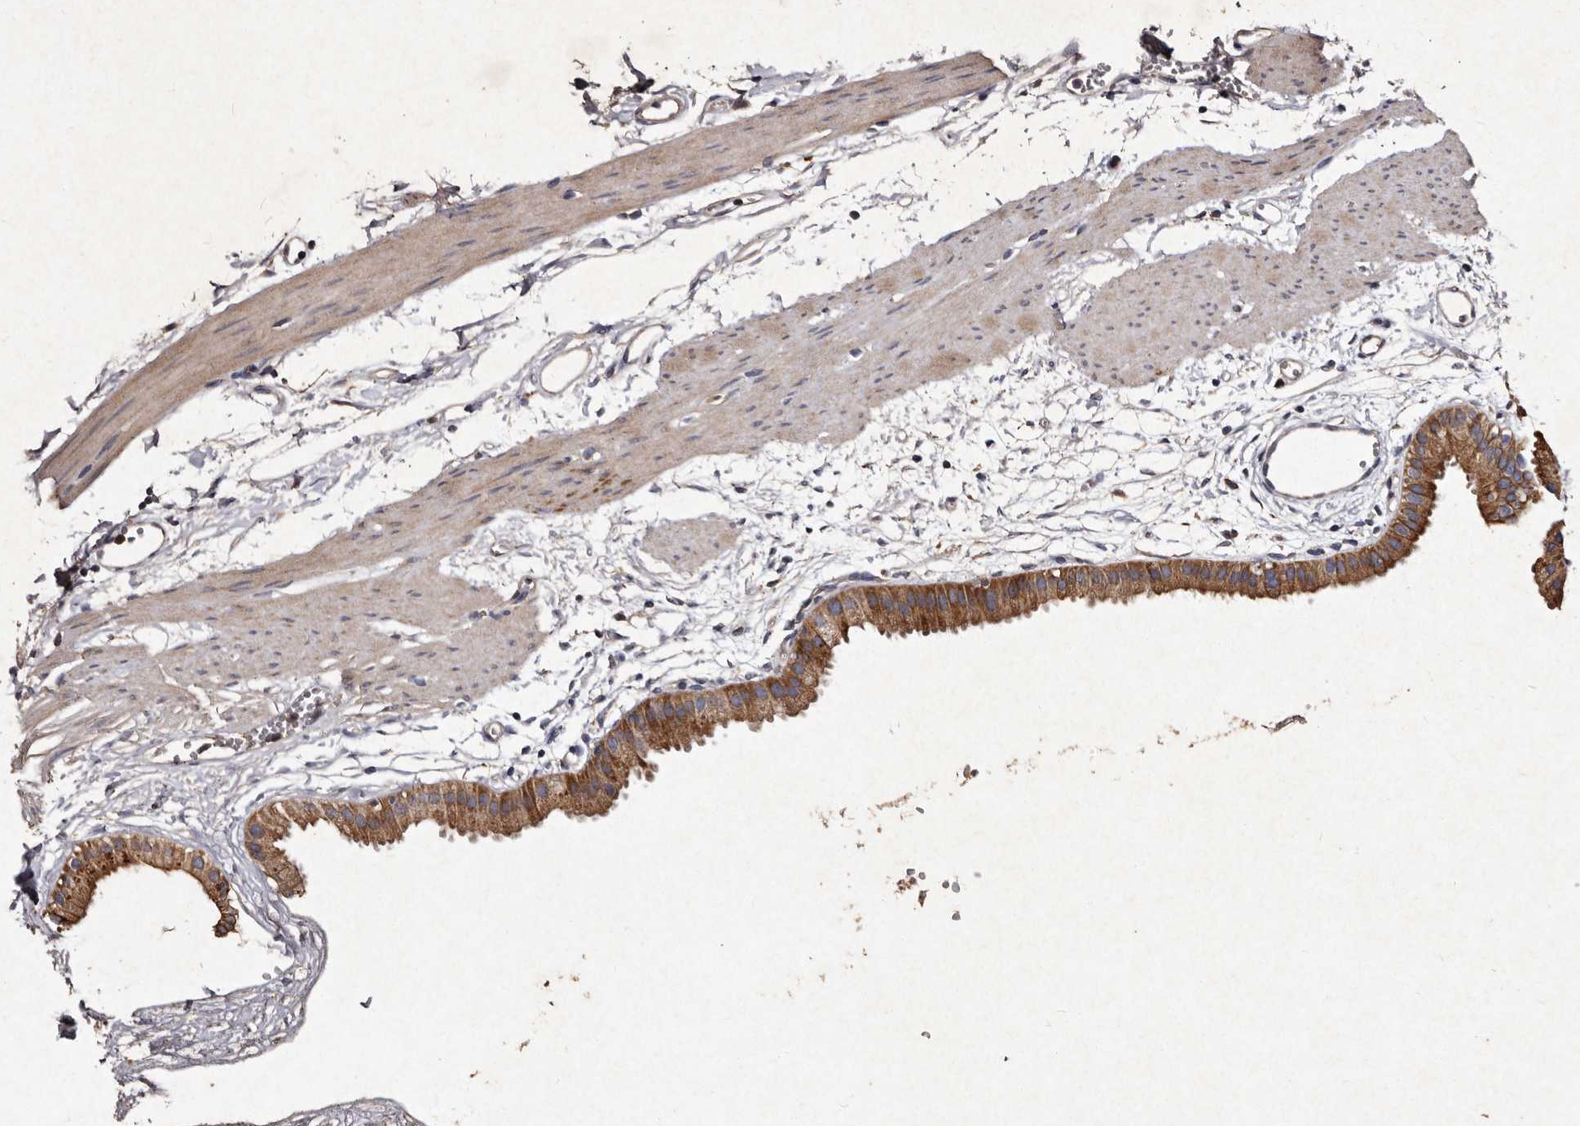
{"staining": {"intensity": "moderate", "quantity": ">75%", "location": "cytoplasmic/membranous"}, "tissue": "gallbladder", "cell_type": "Glandular cells", "image_type": "normal", "snomed": [{"axis": "morphology", "description": "Normal tissue, NOS"}, {"axis": "topography", "description": "Gallbladder"}], "caption": "Gallbladder stained with a brown dye displays moderate cytoplasmic/membranous positive positivity in about >75% of glandular cells.", "gene": "TFB1M", "patient": {"sex": "female", "age": 64}}